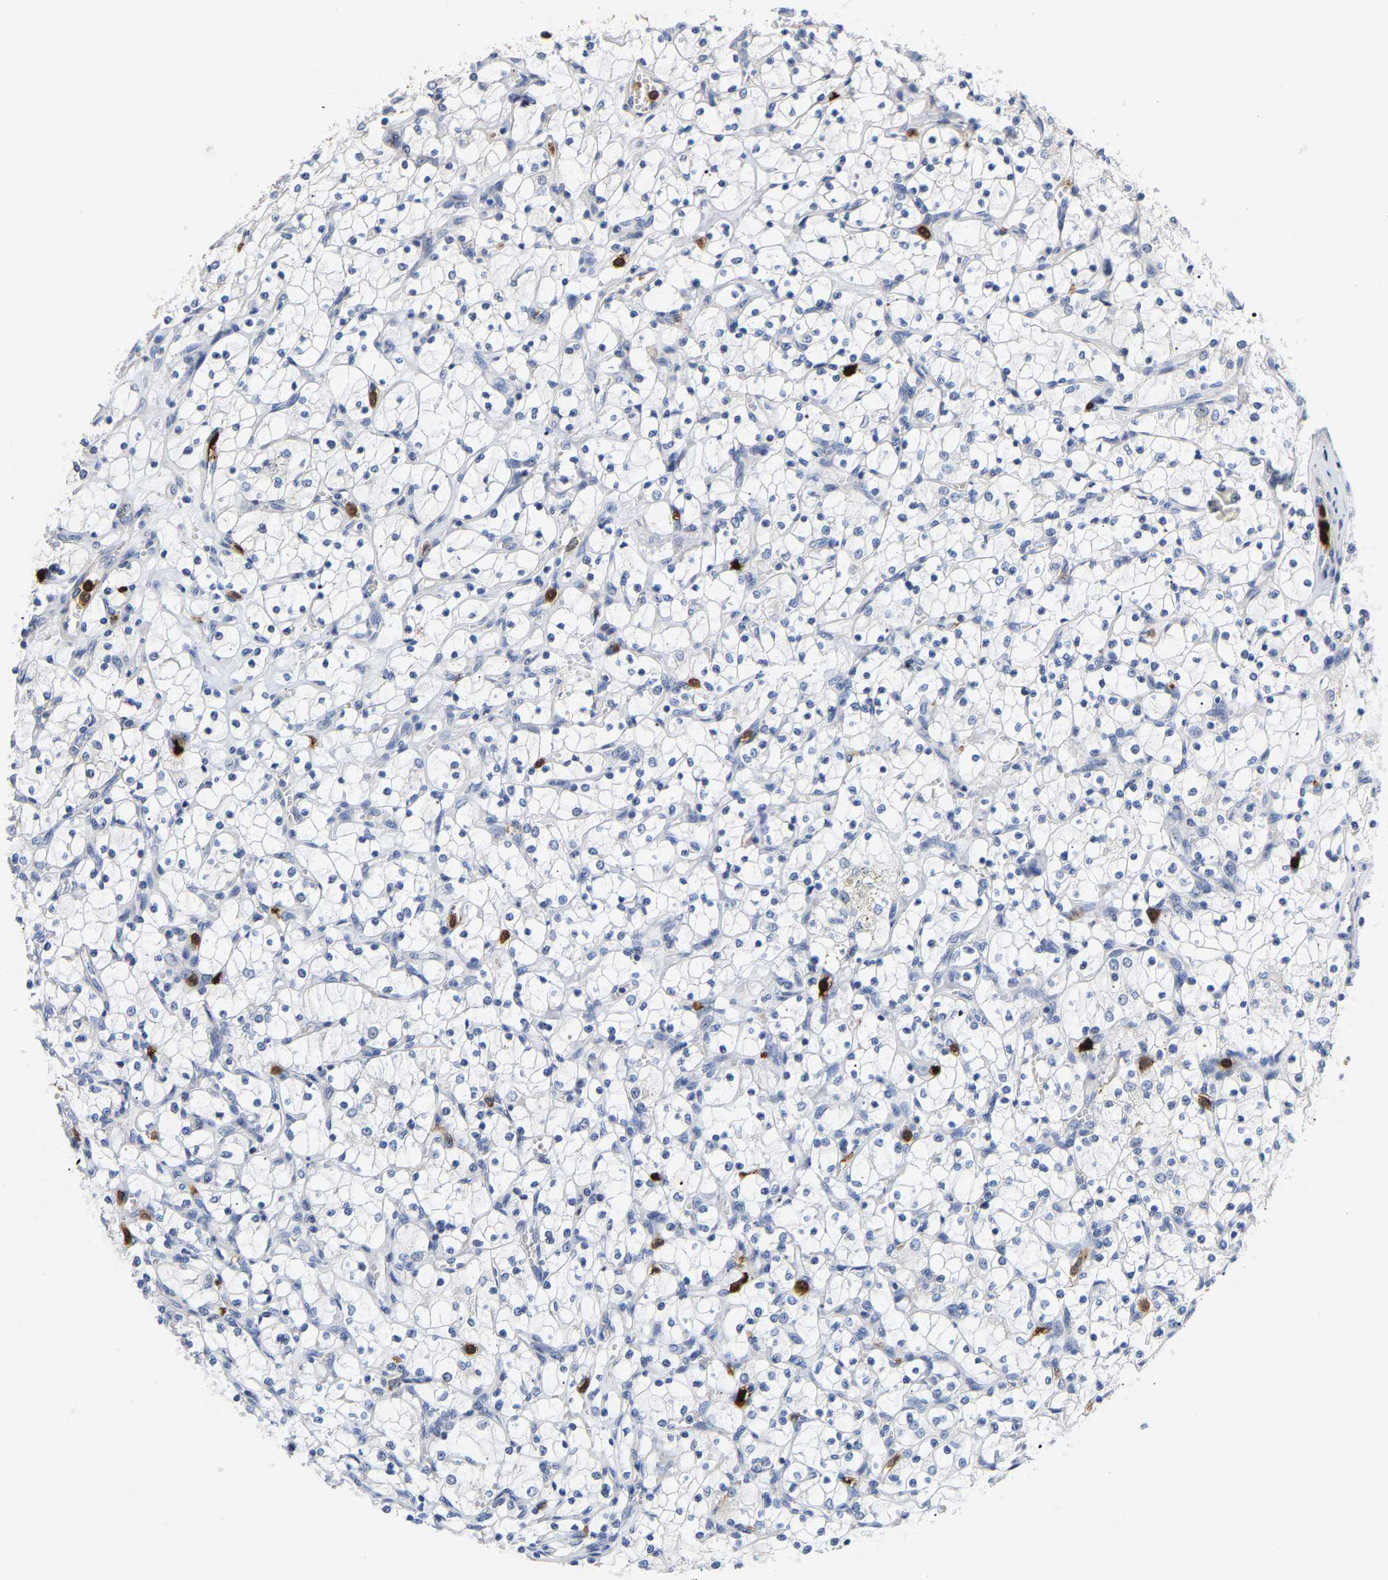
{"staining": {"intensity": "negative", "quantity": "none", "location": "none"}, "tissue": "renal cancer", "cell_type": "Tumor cells", "image_type": "cancer", "snomed": [{"axis": "morphology", "description": "Adenocarcinoma, NOS"}, {"axis": "topography", "description": "Kidney"}], "caption": "DAB immunohistochemical staining of human adenocarcinoma (renal) demonstrates no significant positivity in tumor cells.", "gene": "TDRD7", "patient": {"sex": "female", "age": 69}}